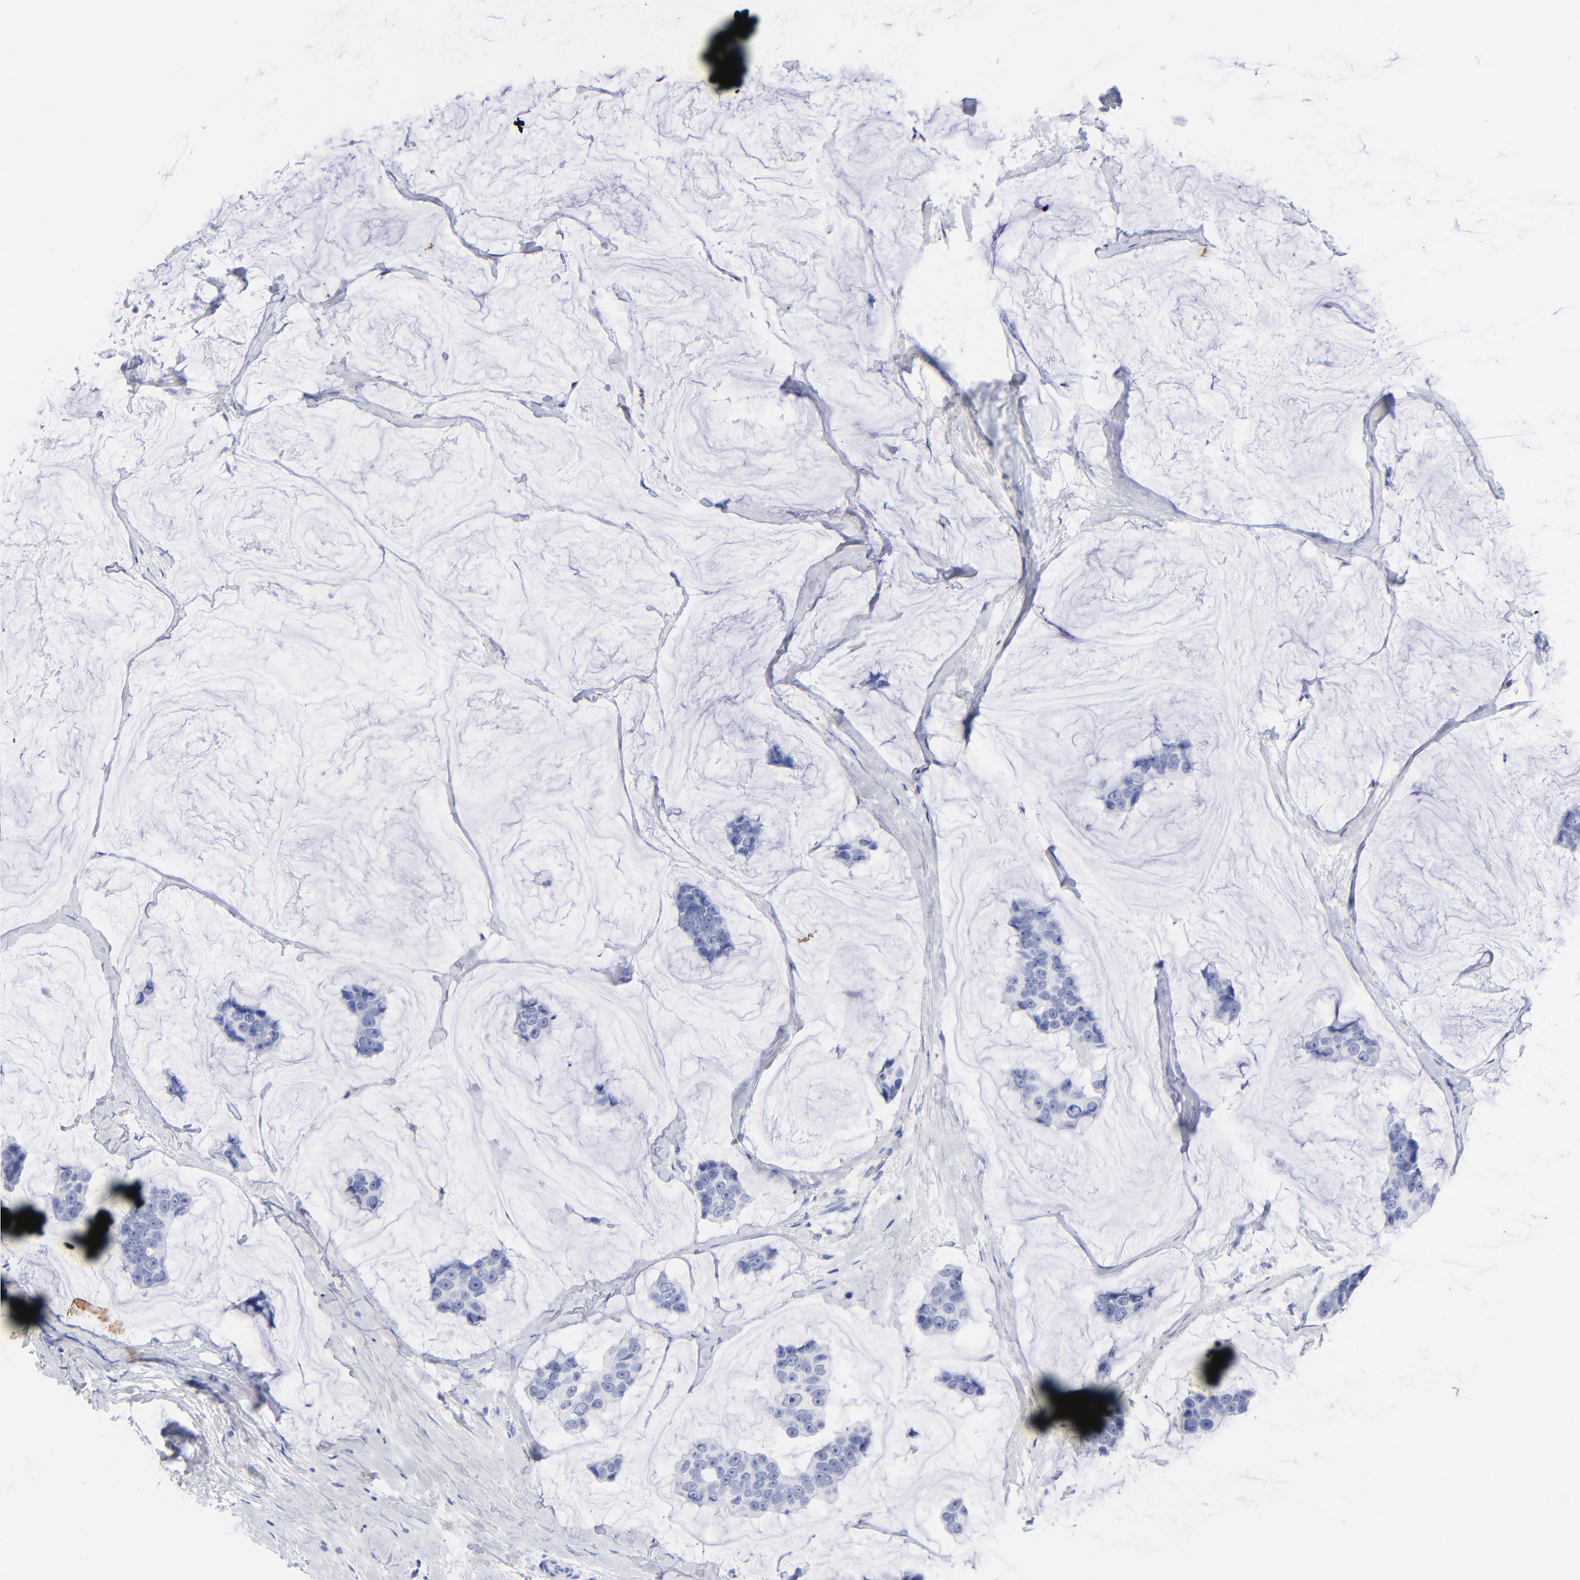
{"staining": {"intensity": "negative", "quantity": "none", "location": "none"}, "tissue": "breast cancer", "cell_type": "Tumor cells", "image_type": "cancer", "snomed": [{"axis": "morphology", "description": "Normal tissue, NOS"}, {"axis": "morphology", "description": "Duct carcinoma"}, {"axis": "topography", "description": "Breast"}], "caption": "The image shows no staining of tumor cells in breast cancer (infiltrating ductal carcinoma).", "gene": "ACY1", "patient": {"sex": "female", "age": 50}}